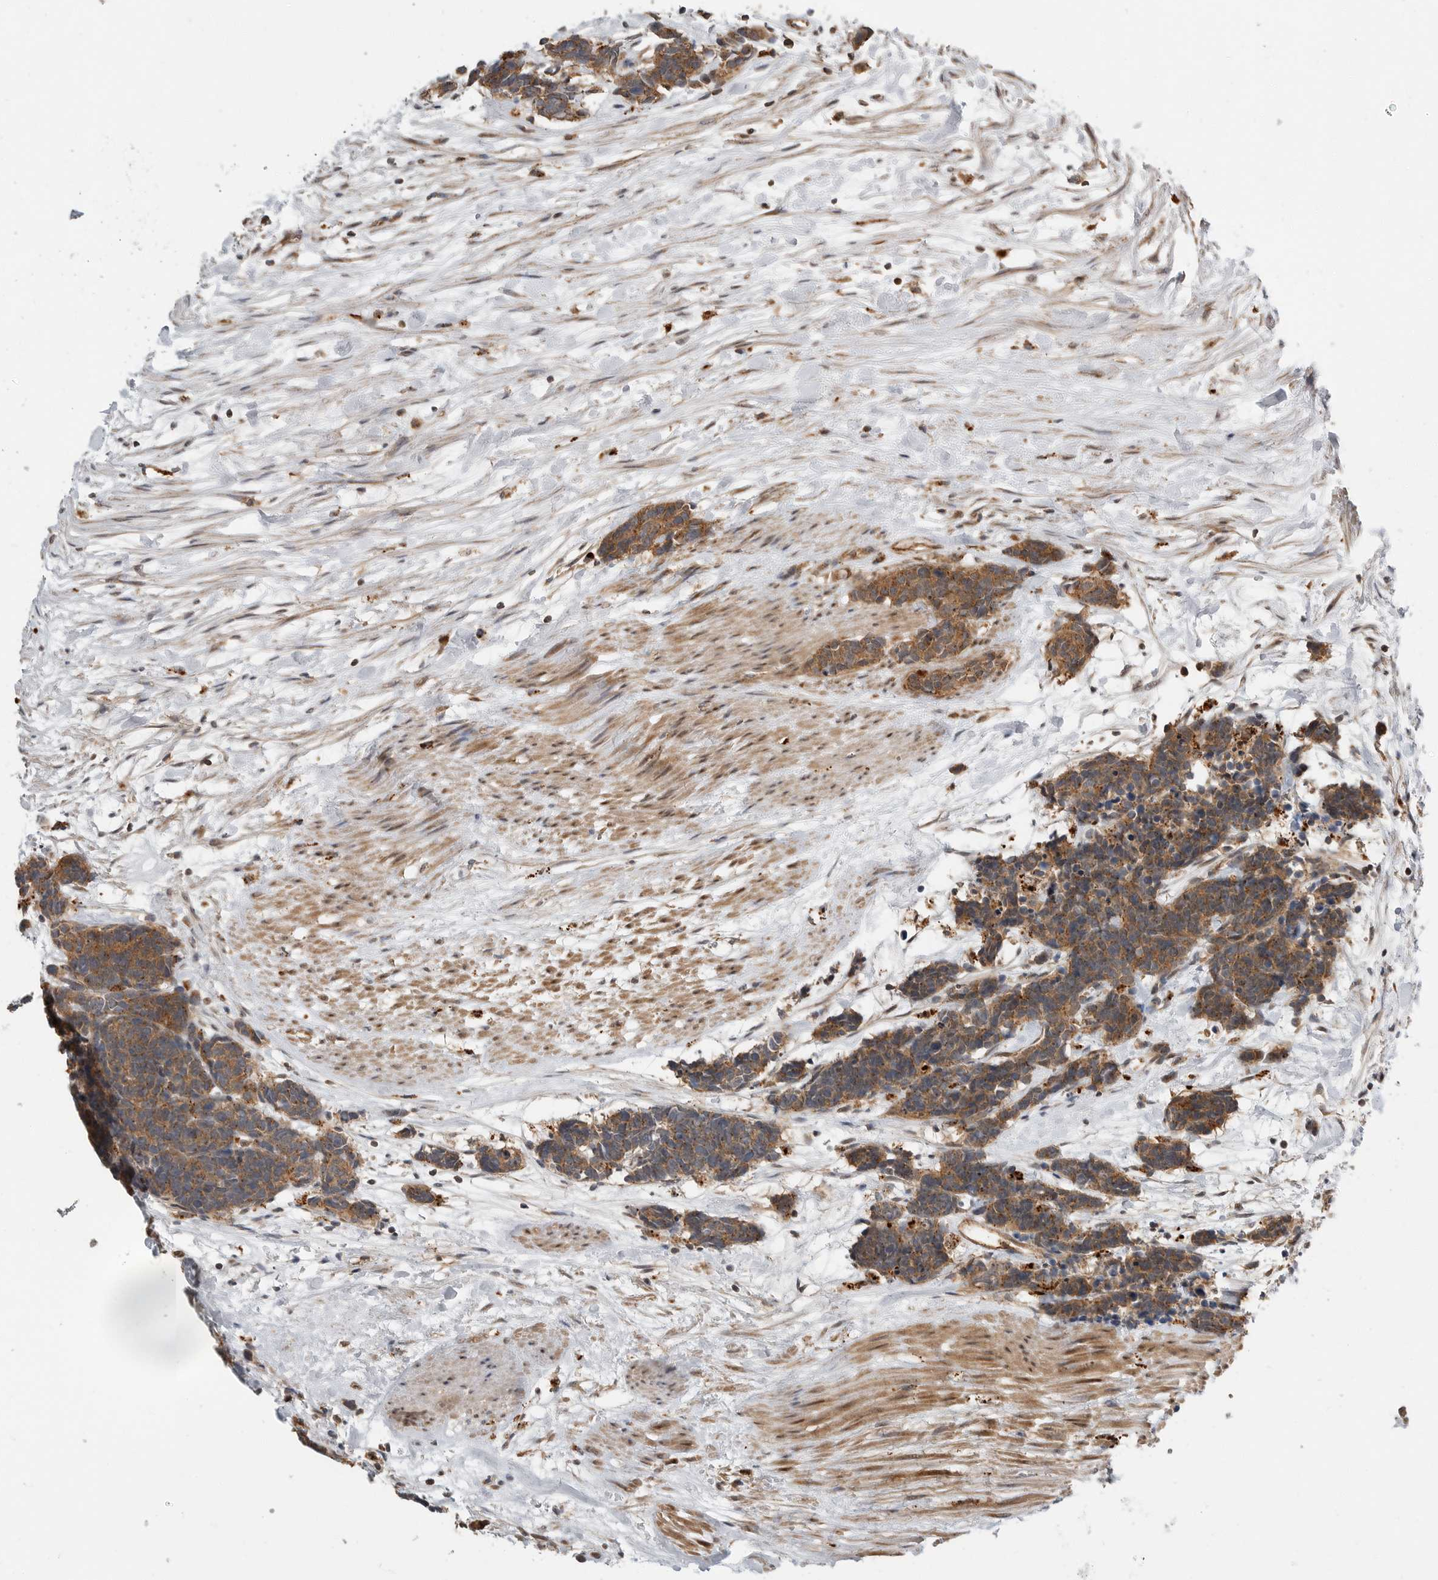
{"staining": {"intensity": "moderate", "quantity": ">75%", "location": "cytoplasmic/membranous"}, "tissue": "carcinoid", "cell_type": "Tumor cells", "image_type": "cancer", "snomed": [{"axis": "morphology", "description": "Carcinoma, NOS"}, {"axis": "morphology", "description": "Carcinoid, malignant, NOS"}, {"axis": "topography", "description": "Urinary bladder"}], "caption": "IHC (DAB (3,3'-diaminobenzidine)) staining of human carcinoid demonstrates moderate cytoplasmic/membranous protein expression in about >75% of tumor cells. (DAB (3,3'-diaminobenzidine) IHC with brightfield microscopy, high magnification).", "gene": "STRAP", "patient": {"sex": "male", "age": 57}}